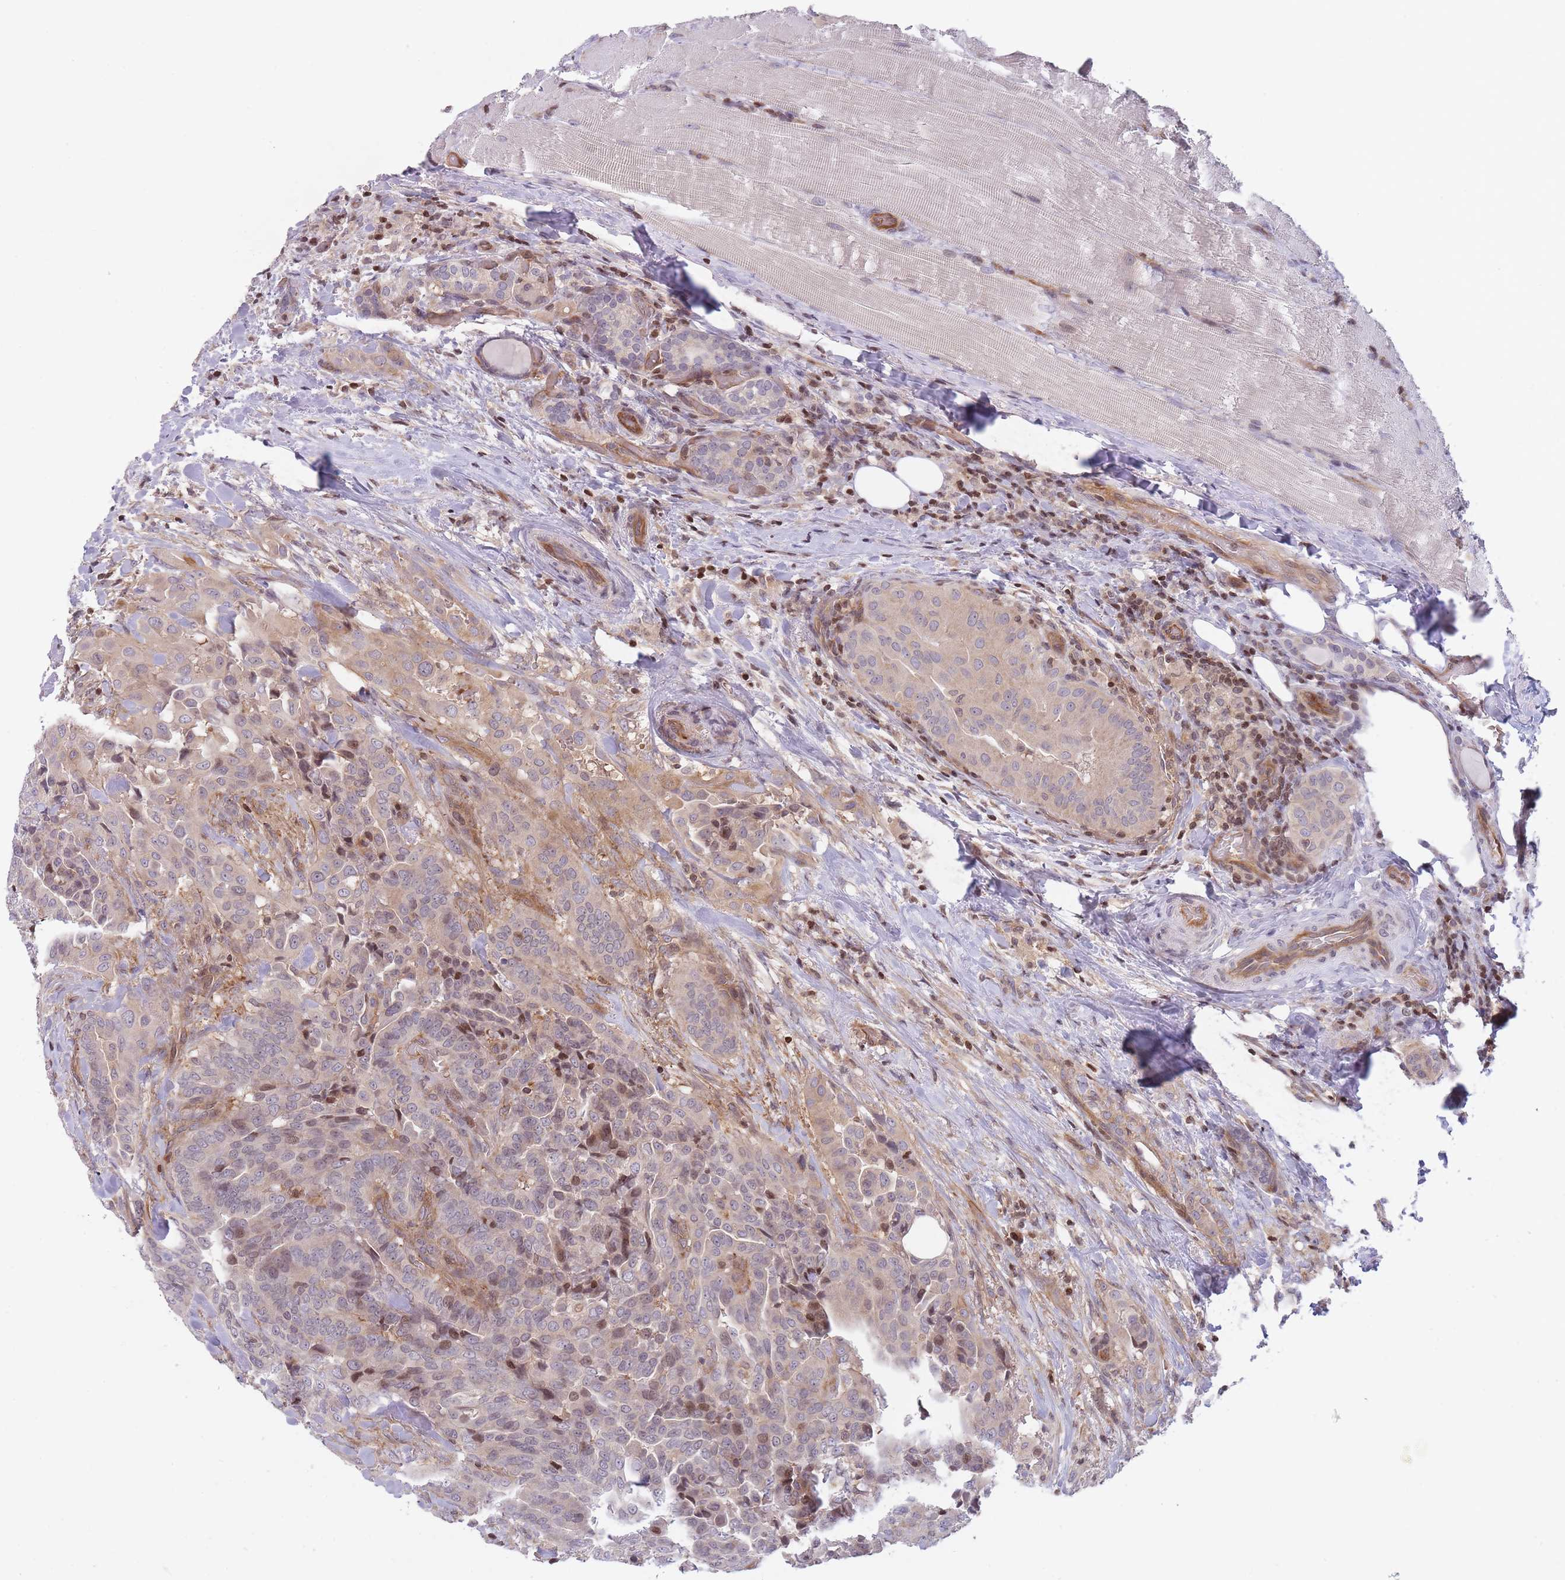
{"staining": {"intensity": "weak", "quantity": "<25%", "location": "nuclear"}, "tissue": "thyroid cancer", "cell_type": "Tumor cells", "image_type": "cancer", "snomed": [{"axis": "morphology", "description": "Papillary adenocarcinoma, NOS"}, {"axis": "topography", "description": "Thyroid gland"}], "caption": "High magnification brightfield microscopy of papillary adenocarcinoma (thyroid) stained with DAB (3,3'-diaminobenzidine) (brown) and counterstained with hematoxylin (blue): tumor cells show no significant positivity.", "gene": "SLC35F5", "patient": {"sex": "male", "age": 61}}